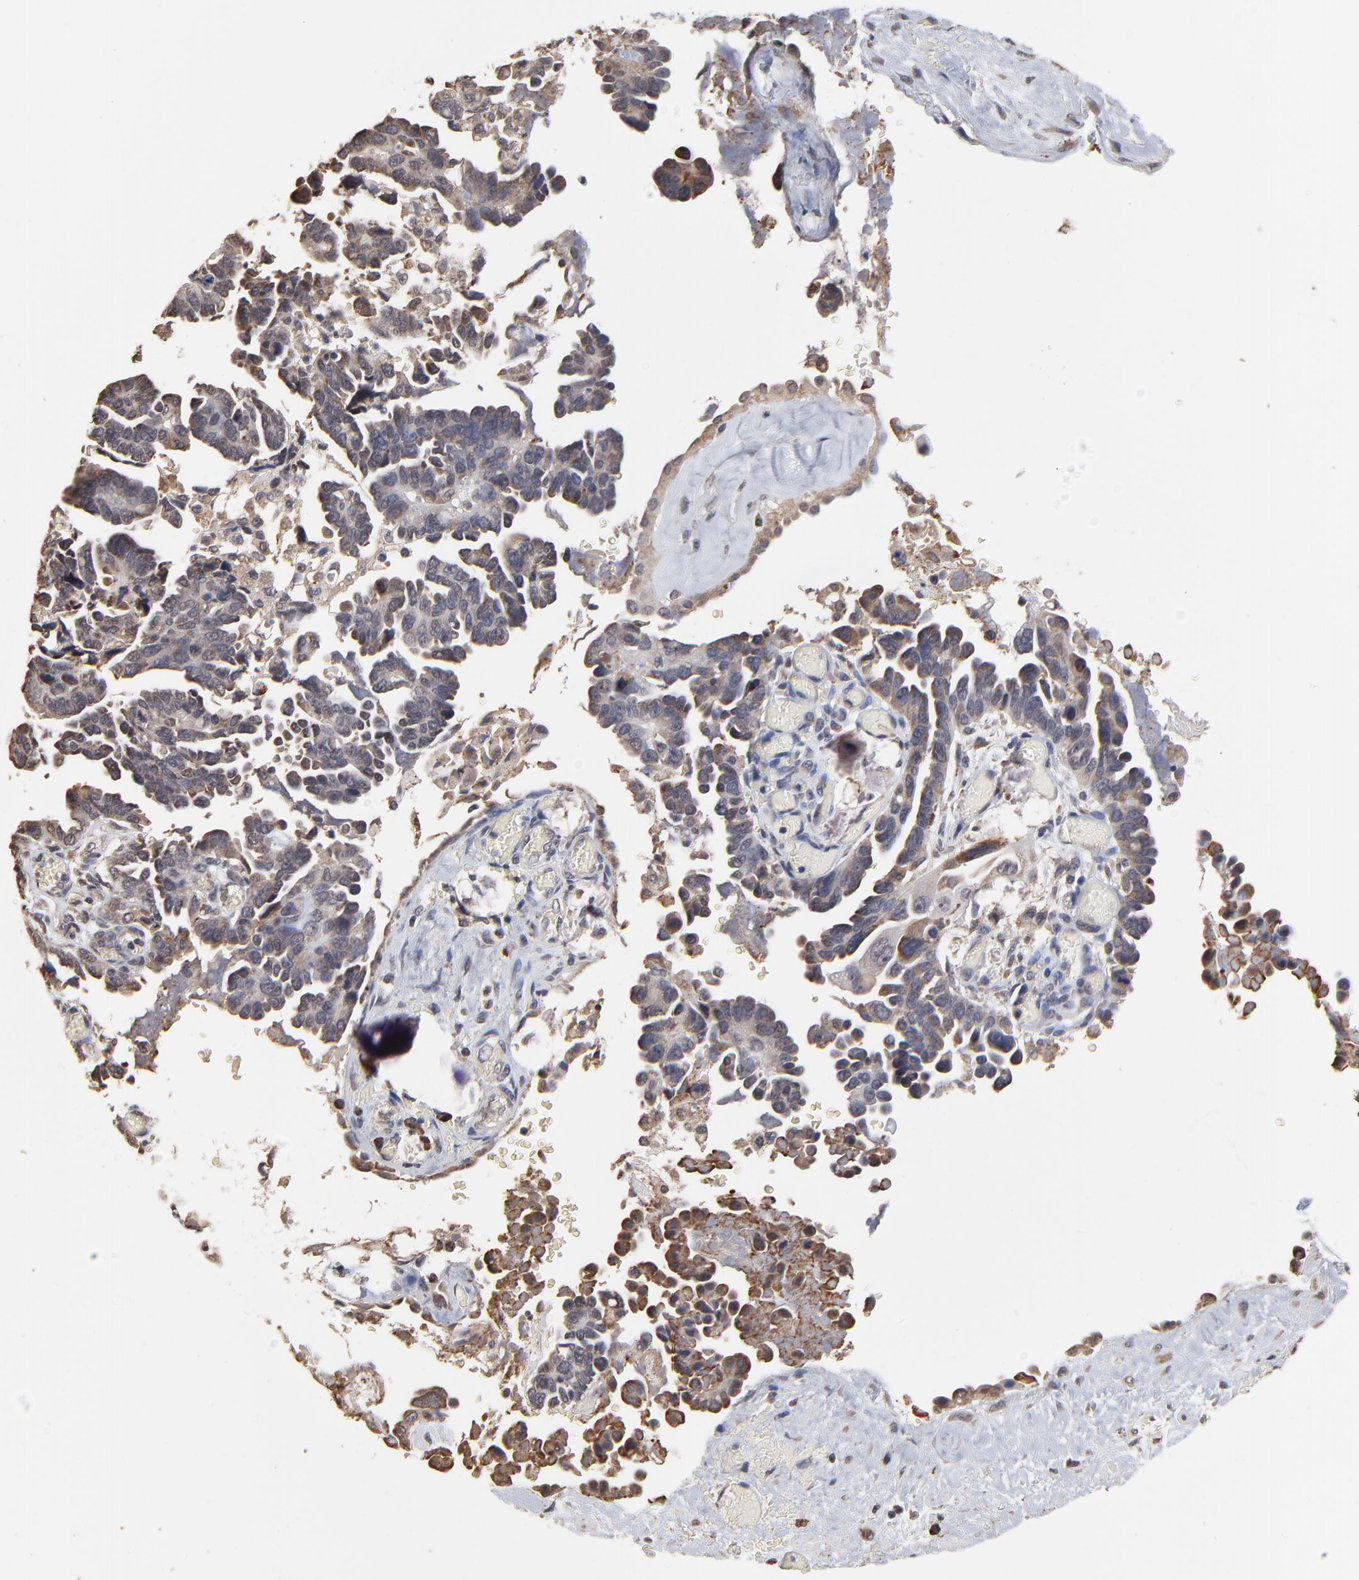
{"staining": {"intensity": "moderate", "quantity": ">75%", "location": "cytoplasmic/membranous"}, "tissue": "ovarian cancer", "cell_type": "Tumor cells", "image_type": "cancer", "snomed": [{"axis": "morphology", "description": "Cystadenocarcinoma, serous, NOS"}, {"axis": "topography", "description": "Ovary"}], "caption": "This histopathology image displays serous cystadenocarcinoma (ovarian) stained with immunohistochemistry to label a protein in brown. The cytoplasmic/membranous of tumor cells show moderate positivity for the protein. Nuclei are counter-stained blue.", "gene": "CHM", "patient": {"sex": "female", "age": 63}}